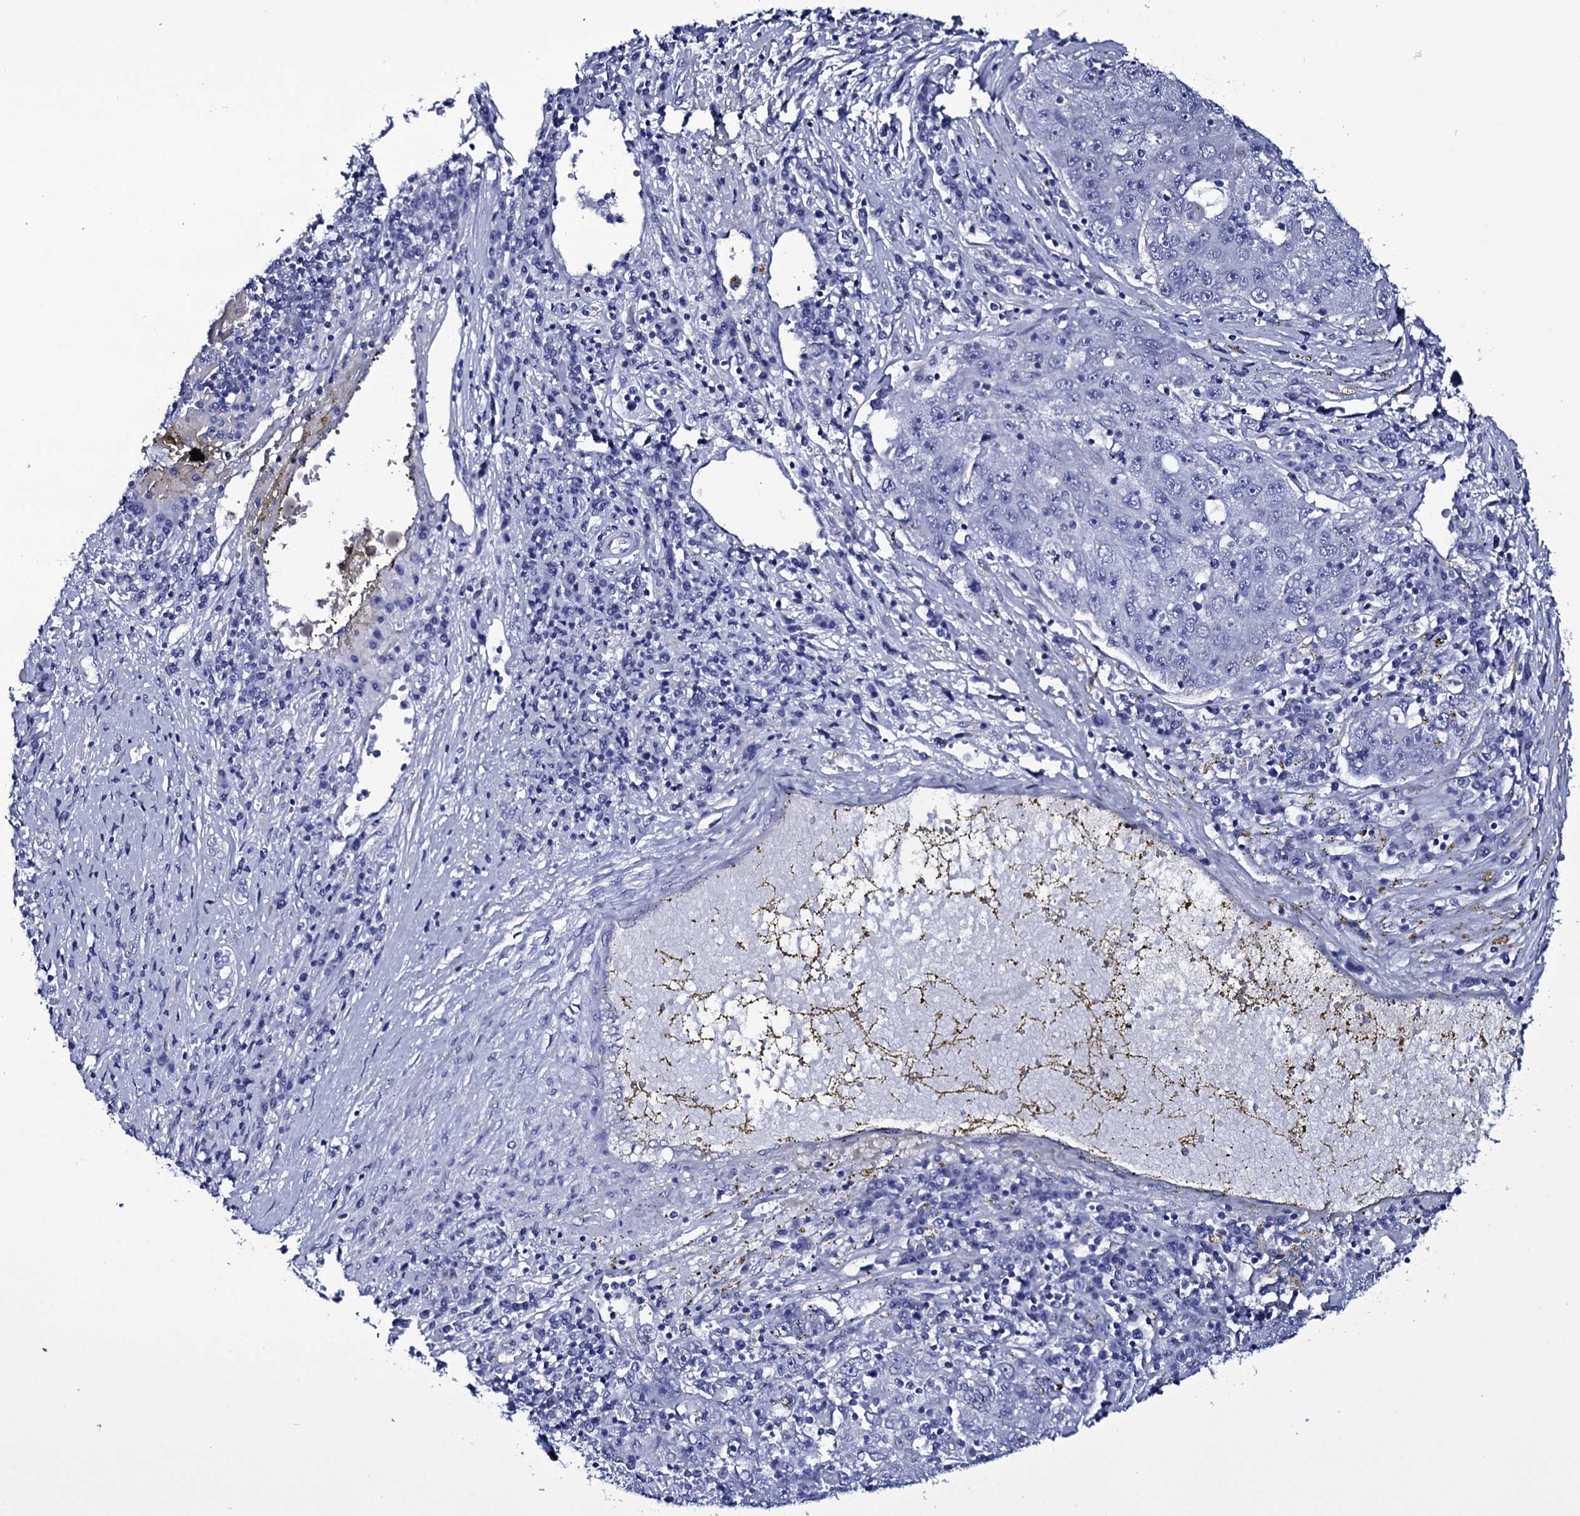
{"staining": {"intensity": "negative", "quantity": "none", "location": "none"}, "tissue": "liver cancer", "cell_type": "Tumor cells", "image_type": "cancer", "snomed": [{"axis": "morphology", "description": "Carcinoma, Hepatocellular, NOS"}, {"axis": "topography", "description": "Liver"}], "caption": "This is a micrograph of immunohistochemistry staining of liver cancer (hepatocellular carcinoma), which shows no staining in tumor cells.", "gene": "ITPRID2", "patient": {"sex": "male", "age": 49}}